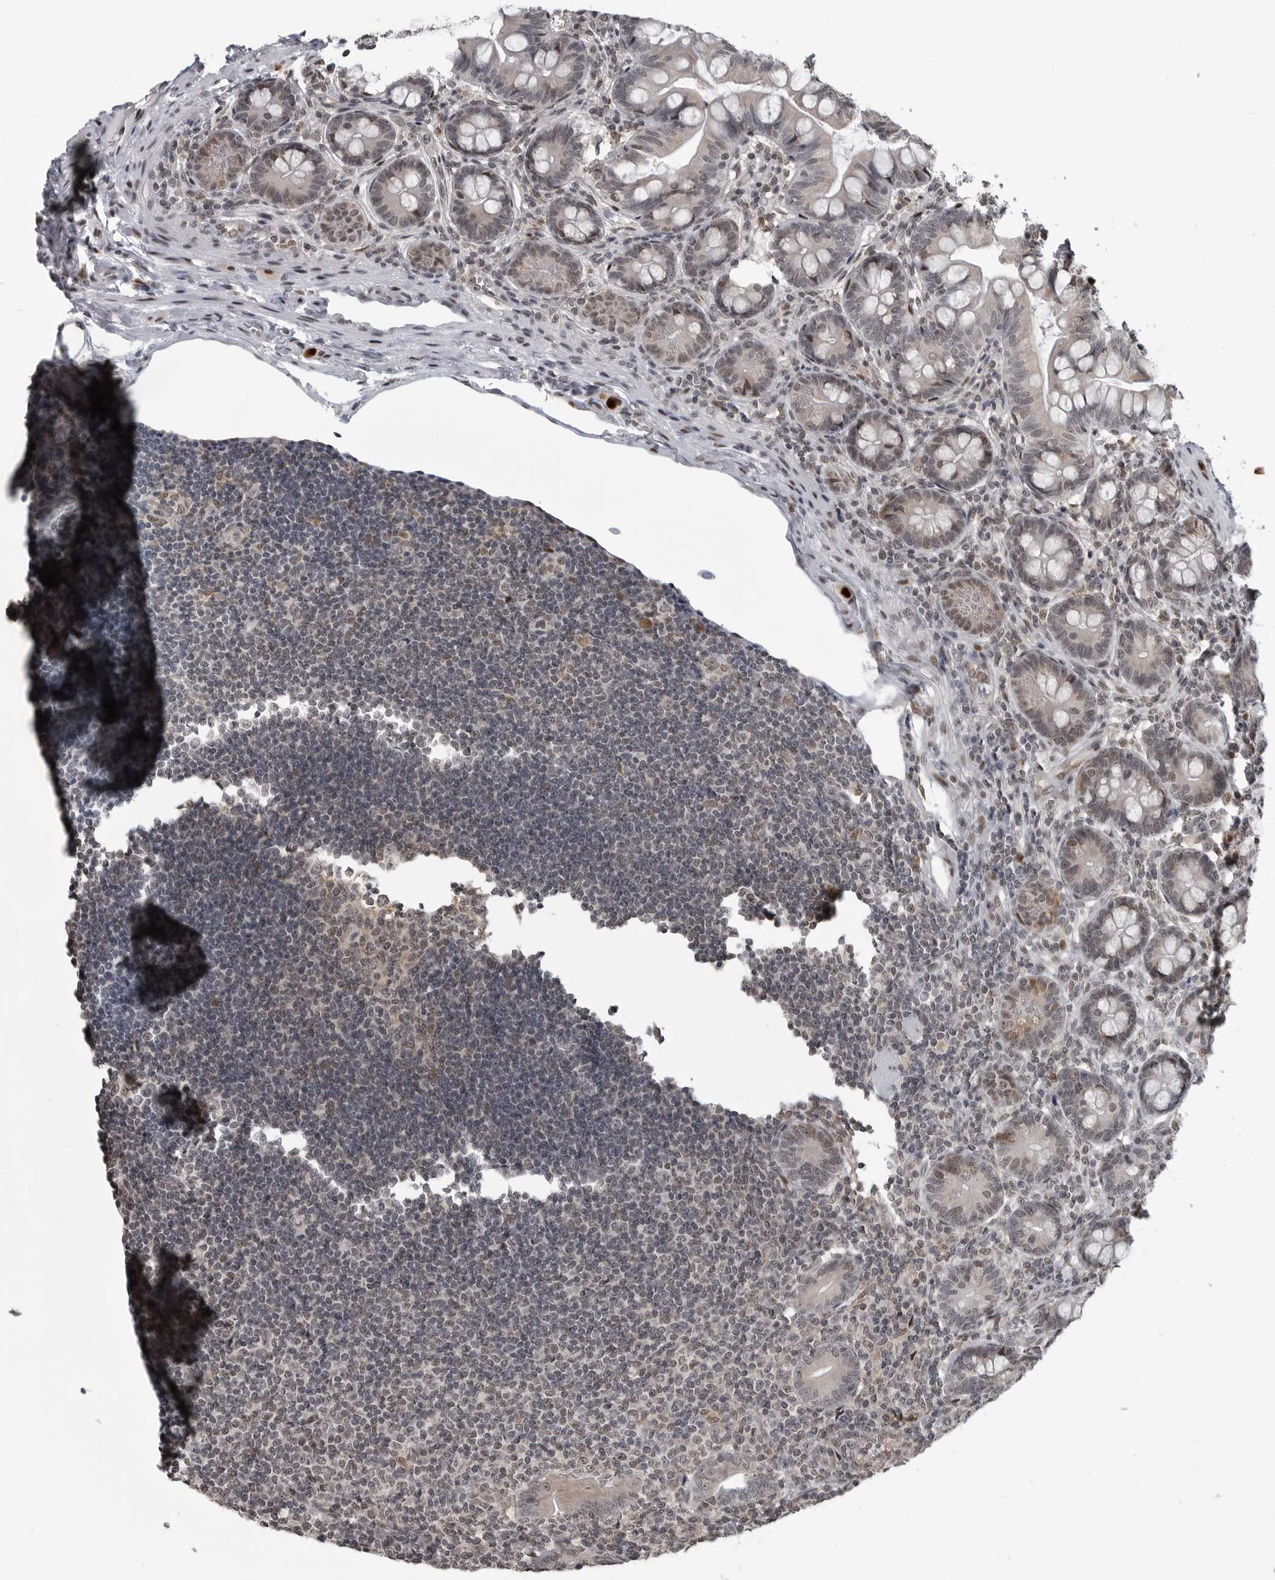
{"staining": {"intensity": "moderate", "quantity": "25%-75%", "location": "cytoplasmic/membranous,nuclear"}, "tissue": "small intestine", "cell_type": "Glandular cells", "image_type": "normal", "snomed": [{"axis": "morphology", "description": "Normal tissue, NOS"}, {"axis": "topography", "description": "Small intestine"}], "caption": "Protein positivity by immunohistochemistry reveals moderate cytoplasmic/membranous,nuclear positivity in about 25%-75% of glandular cells in unremarkable small intestine.", "gene": "C8orf58", "patient": {"sex": "male", "age": 7}}